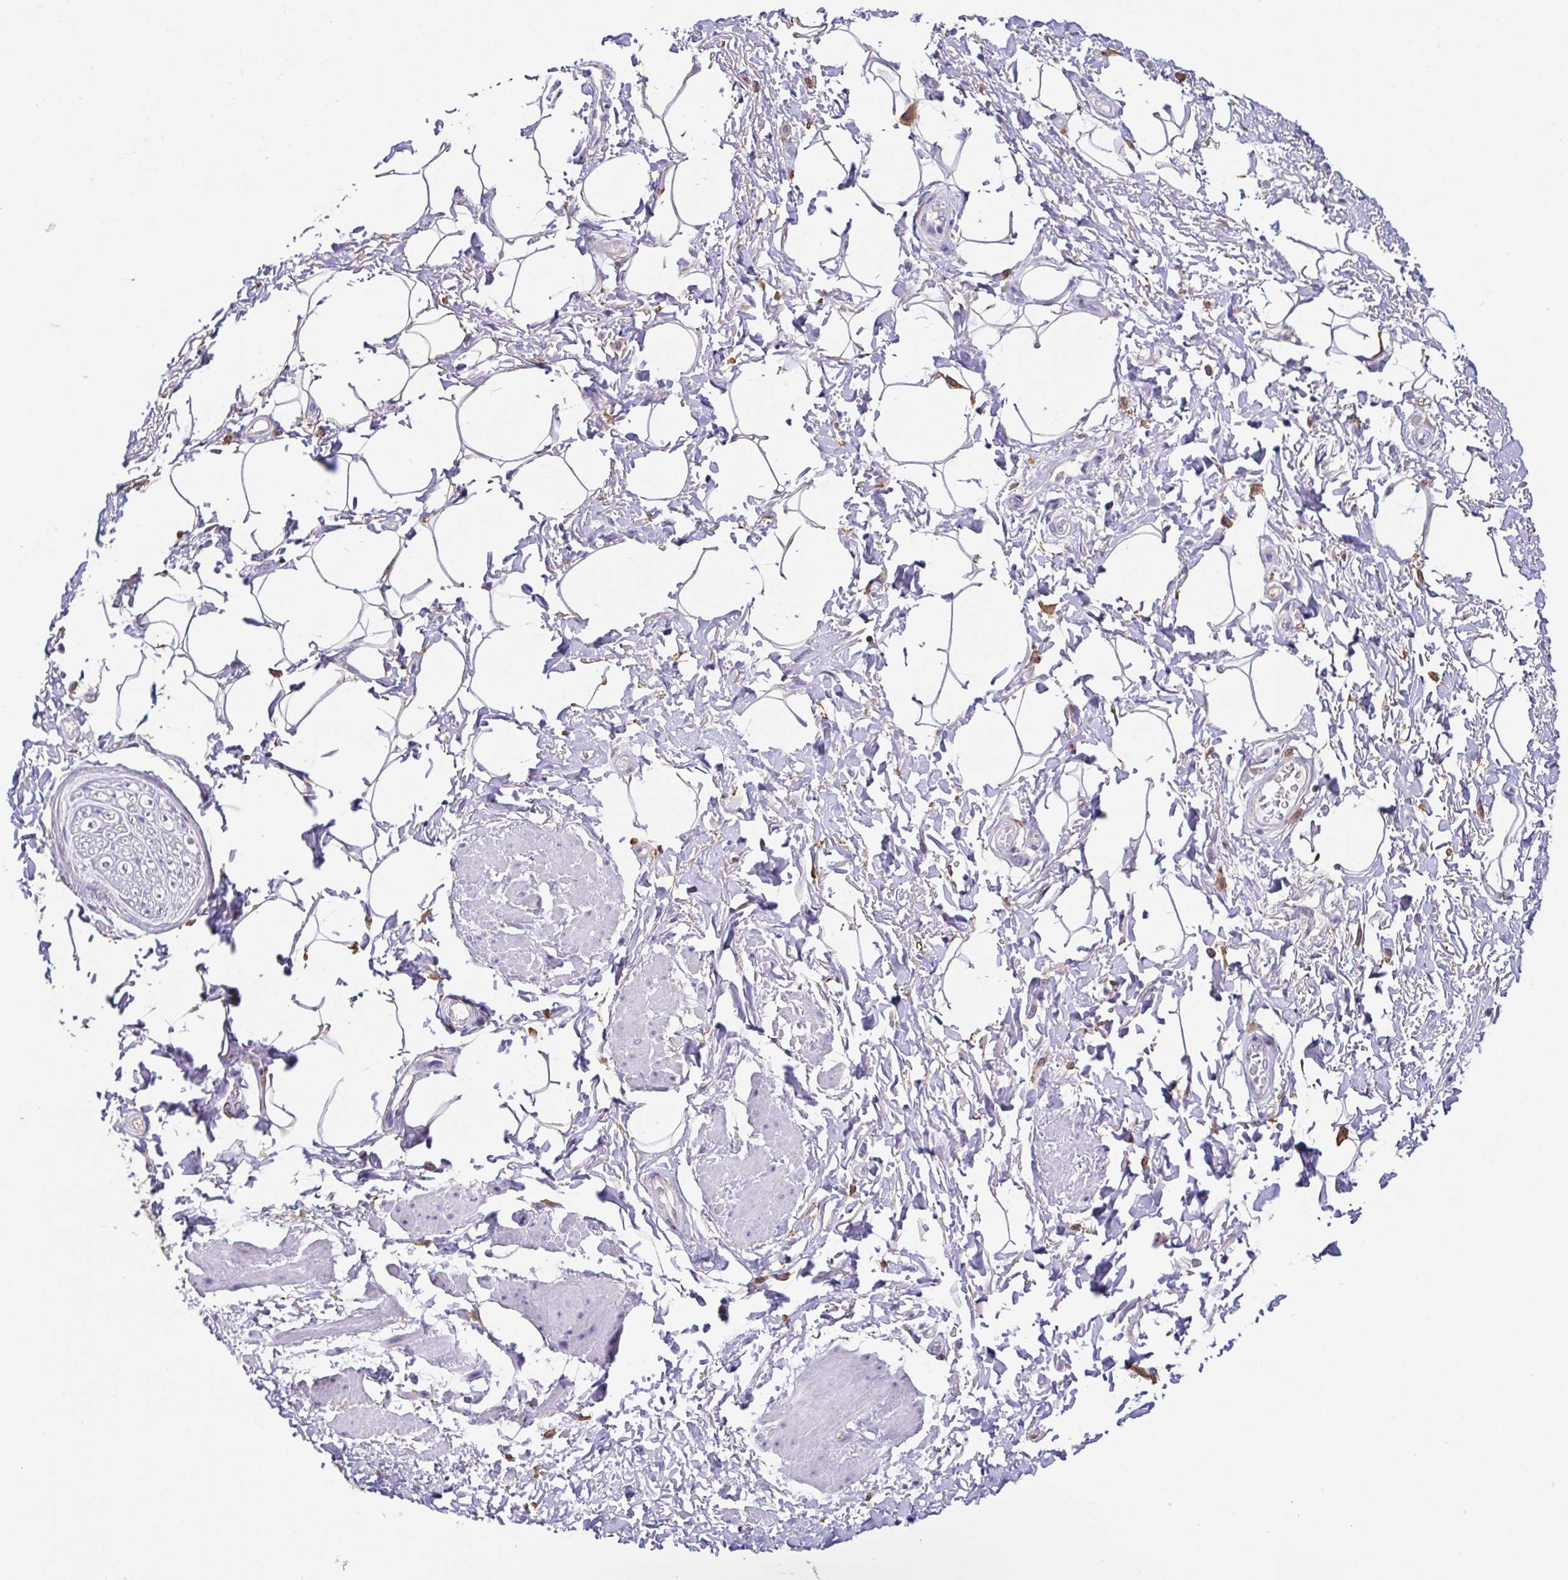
{"staining": {"intensity": "negative", "quantity": "none", "location": "none"}, "tissue": "adipose tissue", "cell_type": "Adipocytes", "image_type": "normal", "snomed": [{"axis": "morphology", "description": "Normal tissue, NOS"}, {"axis": "topography", "description": "Peripheral nerve tissue"}], "caption": "Immunohistochemical staining of benign adipose tissue reveals no significant staining in adipocytes.", "gene": "ANXA10", "patient": {"sex": "male", "age": 51}}